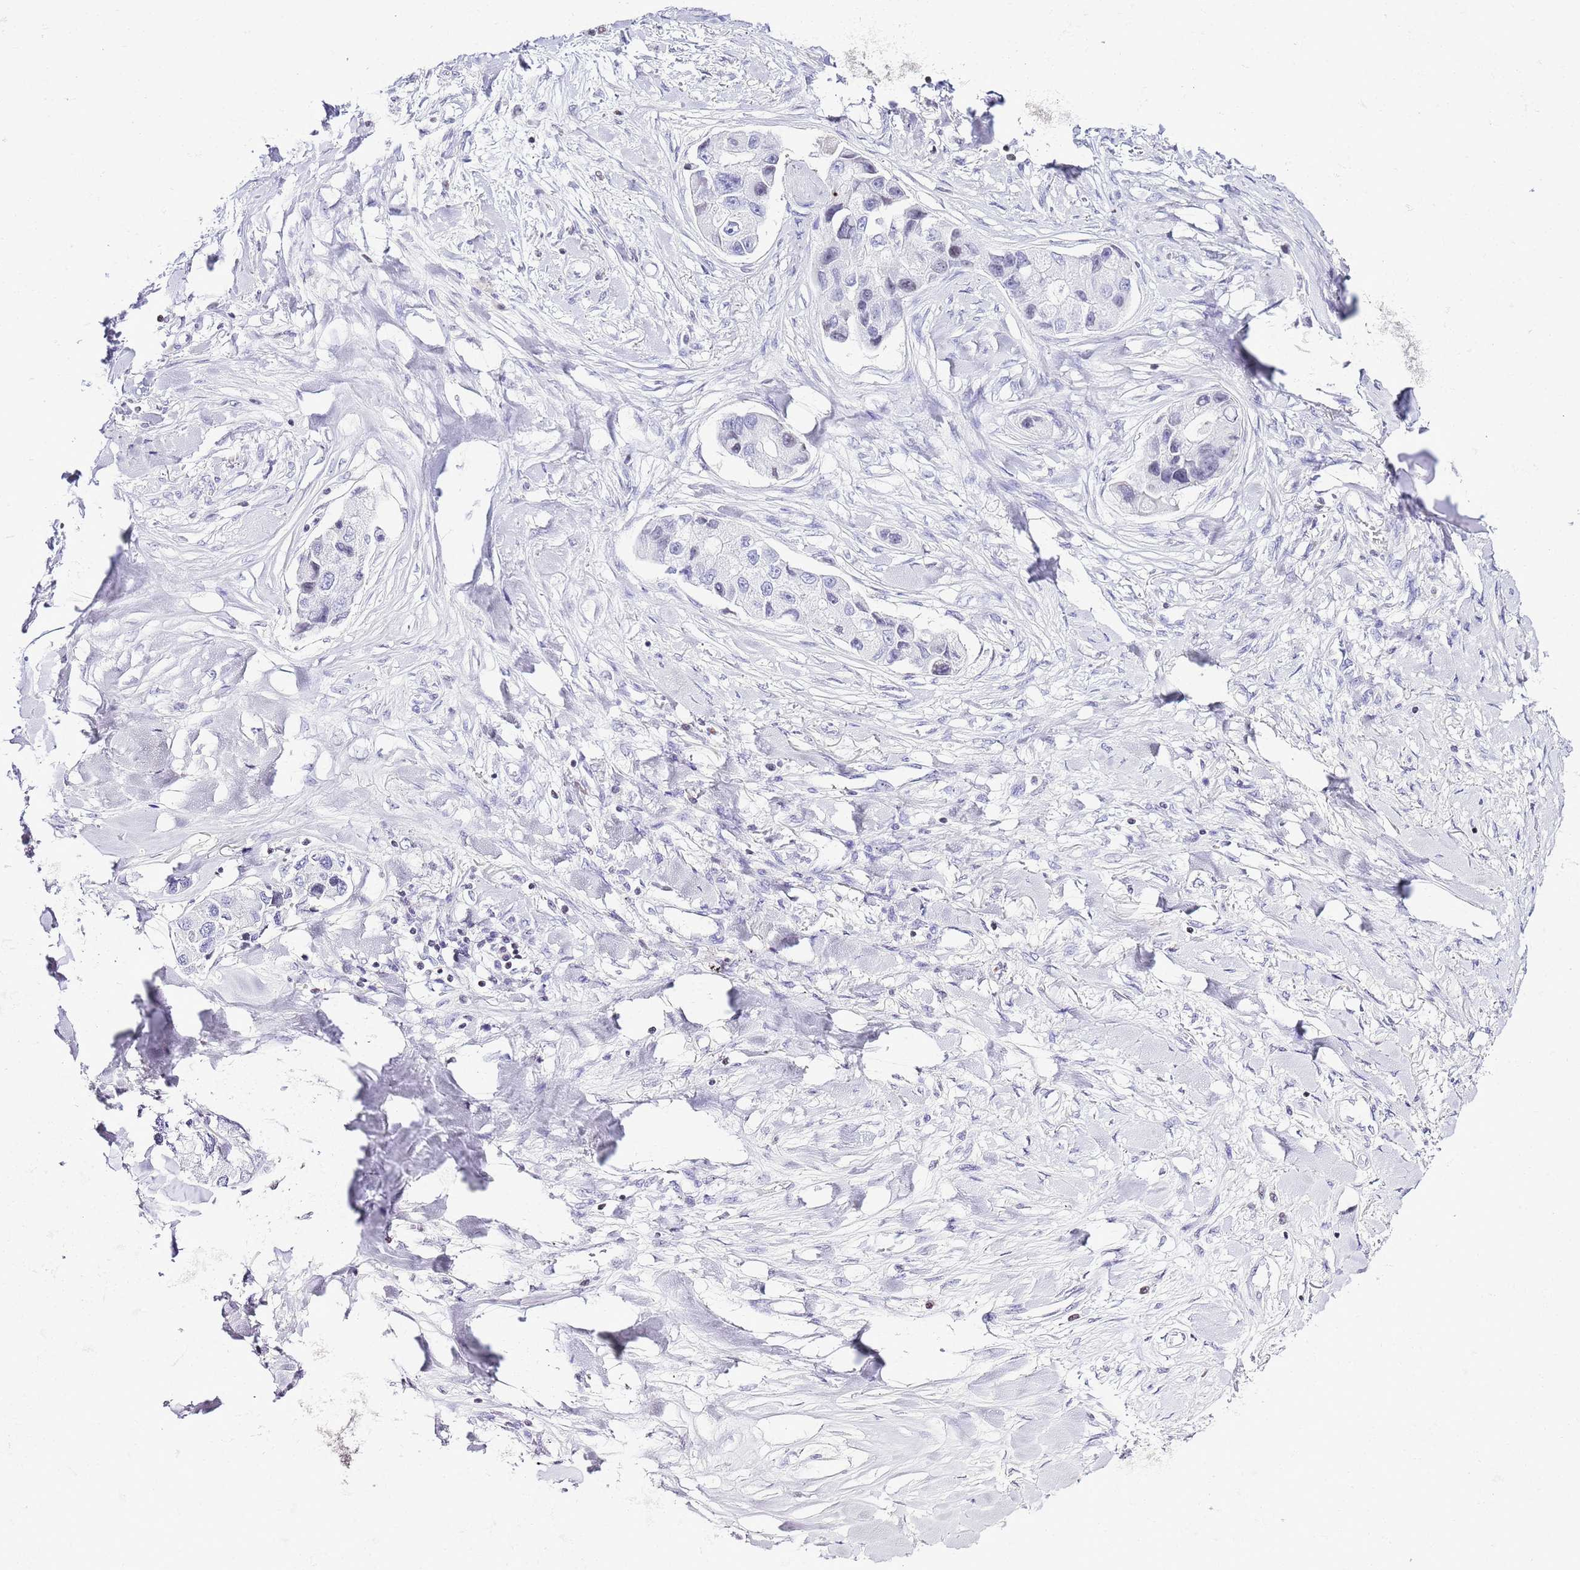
{"staining": {"intensity": "negative", "quantity": "none", "location": "none"}, "tissue": "lung cancer", "cell_type": "Tumor cells", "image_type": "cancer", "snomed": [{"axis": "morphology", "description": "Adenocarcinoma, NOS"}, {"axis": "topography", "description": "Lung"}], "caption": "Photomicrograph shows no protein expression in tumor cells of lung adenocarcinoma tissue.", "gene": "PRR15", "patient": {"sex": "female", "age": 54}}